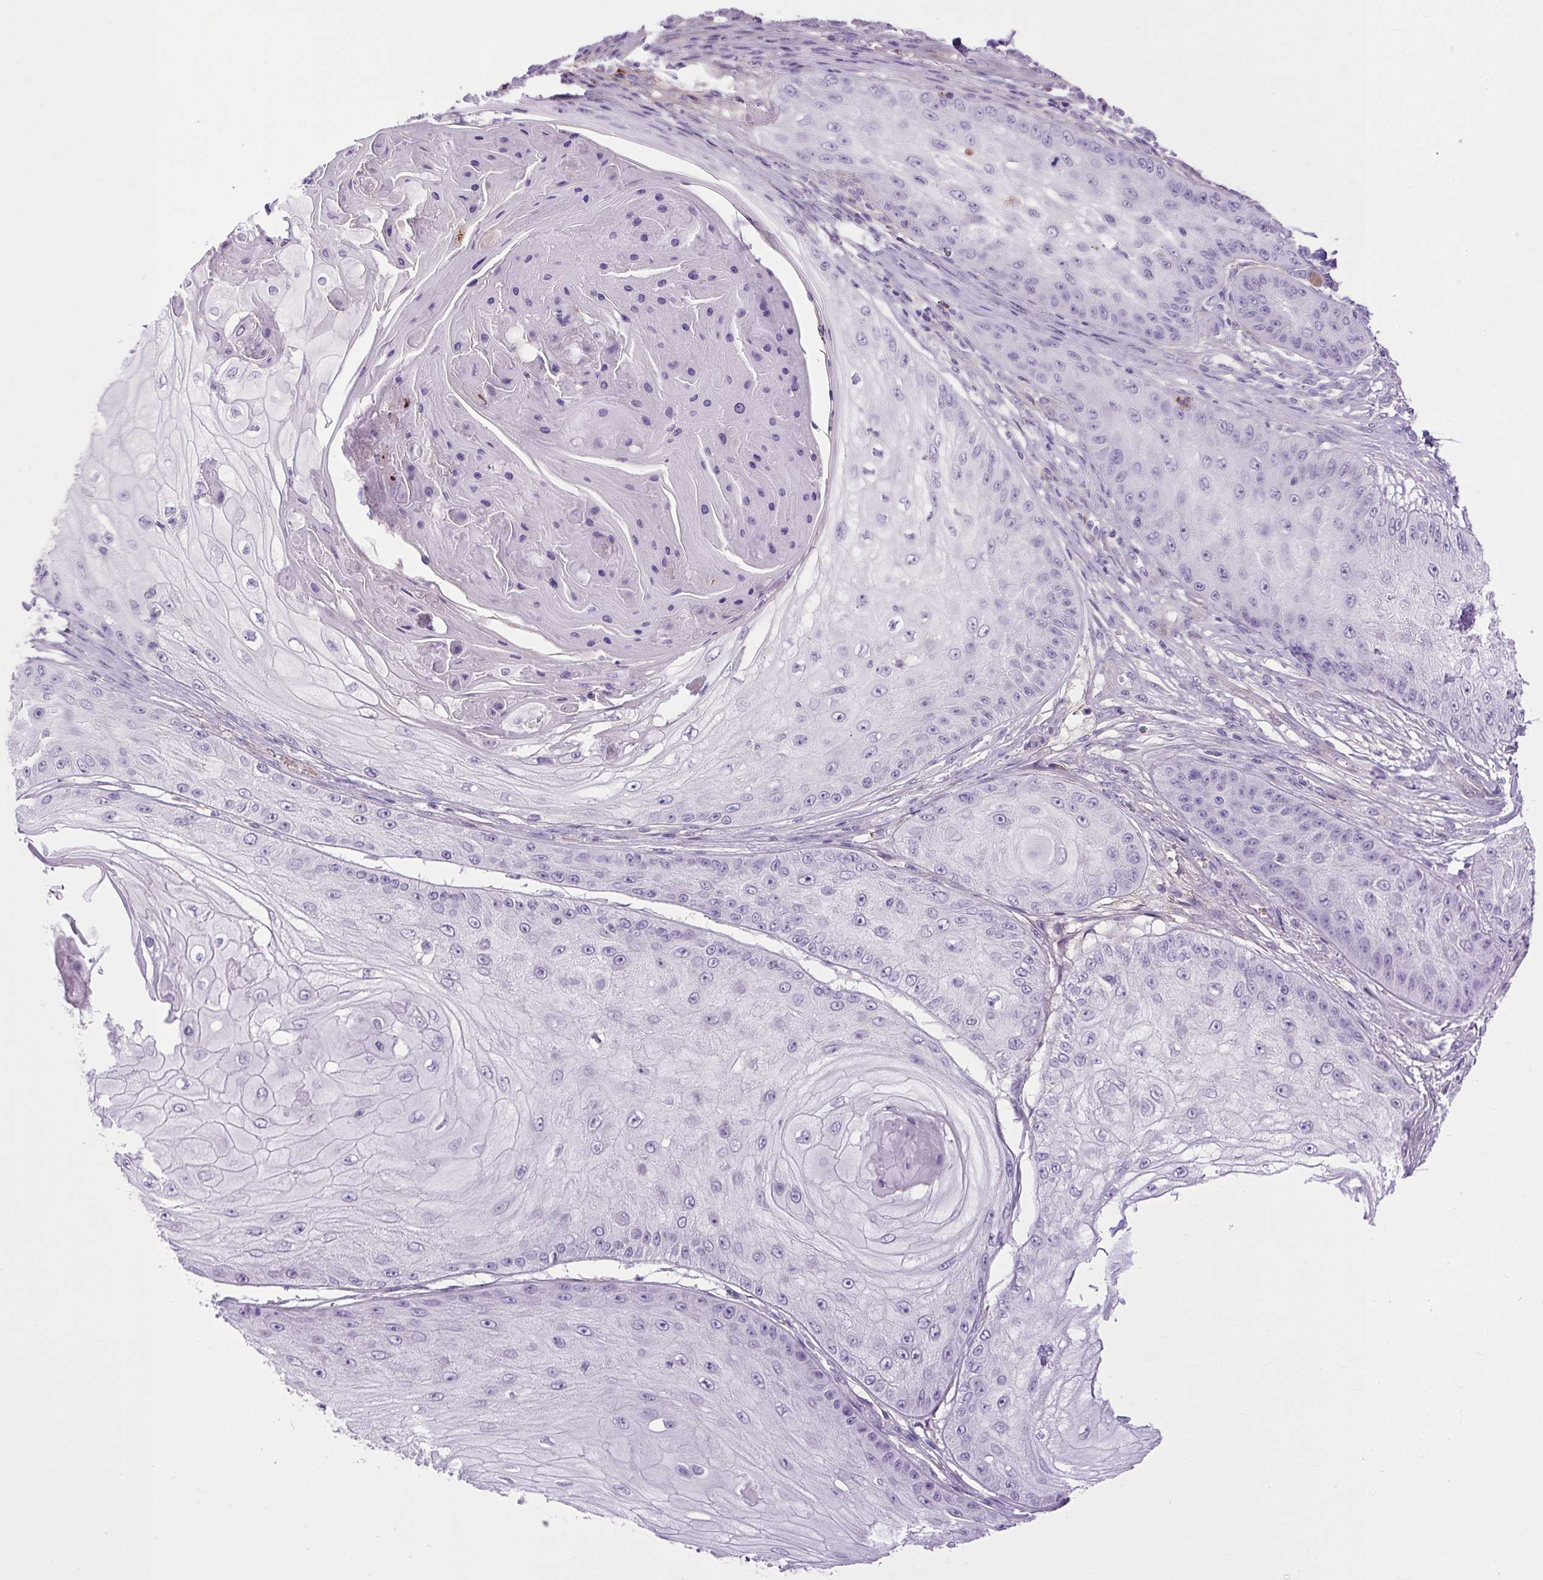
{"staining": {"intensity": "negative", "quantity": "none", "location": "none"}, "tissue": "skin cancer", "cell_type": "Tumor cells", "image_type": "cancer", "snomed": [{"axis": "morphology", "description": "Squamous cell carcinoma, NOS"}, {"axis": "topography", "description": "Skin"}], "caption": "Tumor cells are negative for brown protein staining in skin cancer (squamous cell carcinoma).", "gene": "VWA7", "patient": {"sex": "male", "age": 70}}